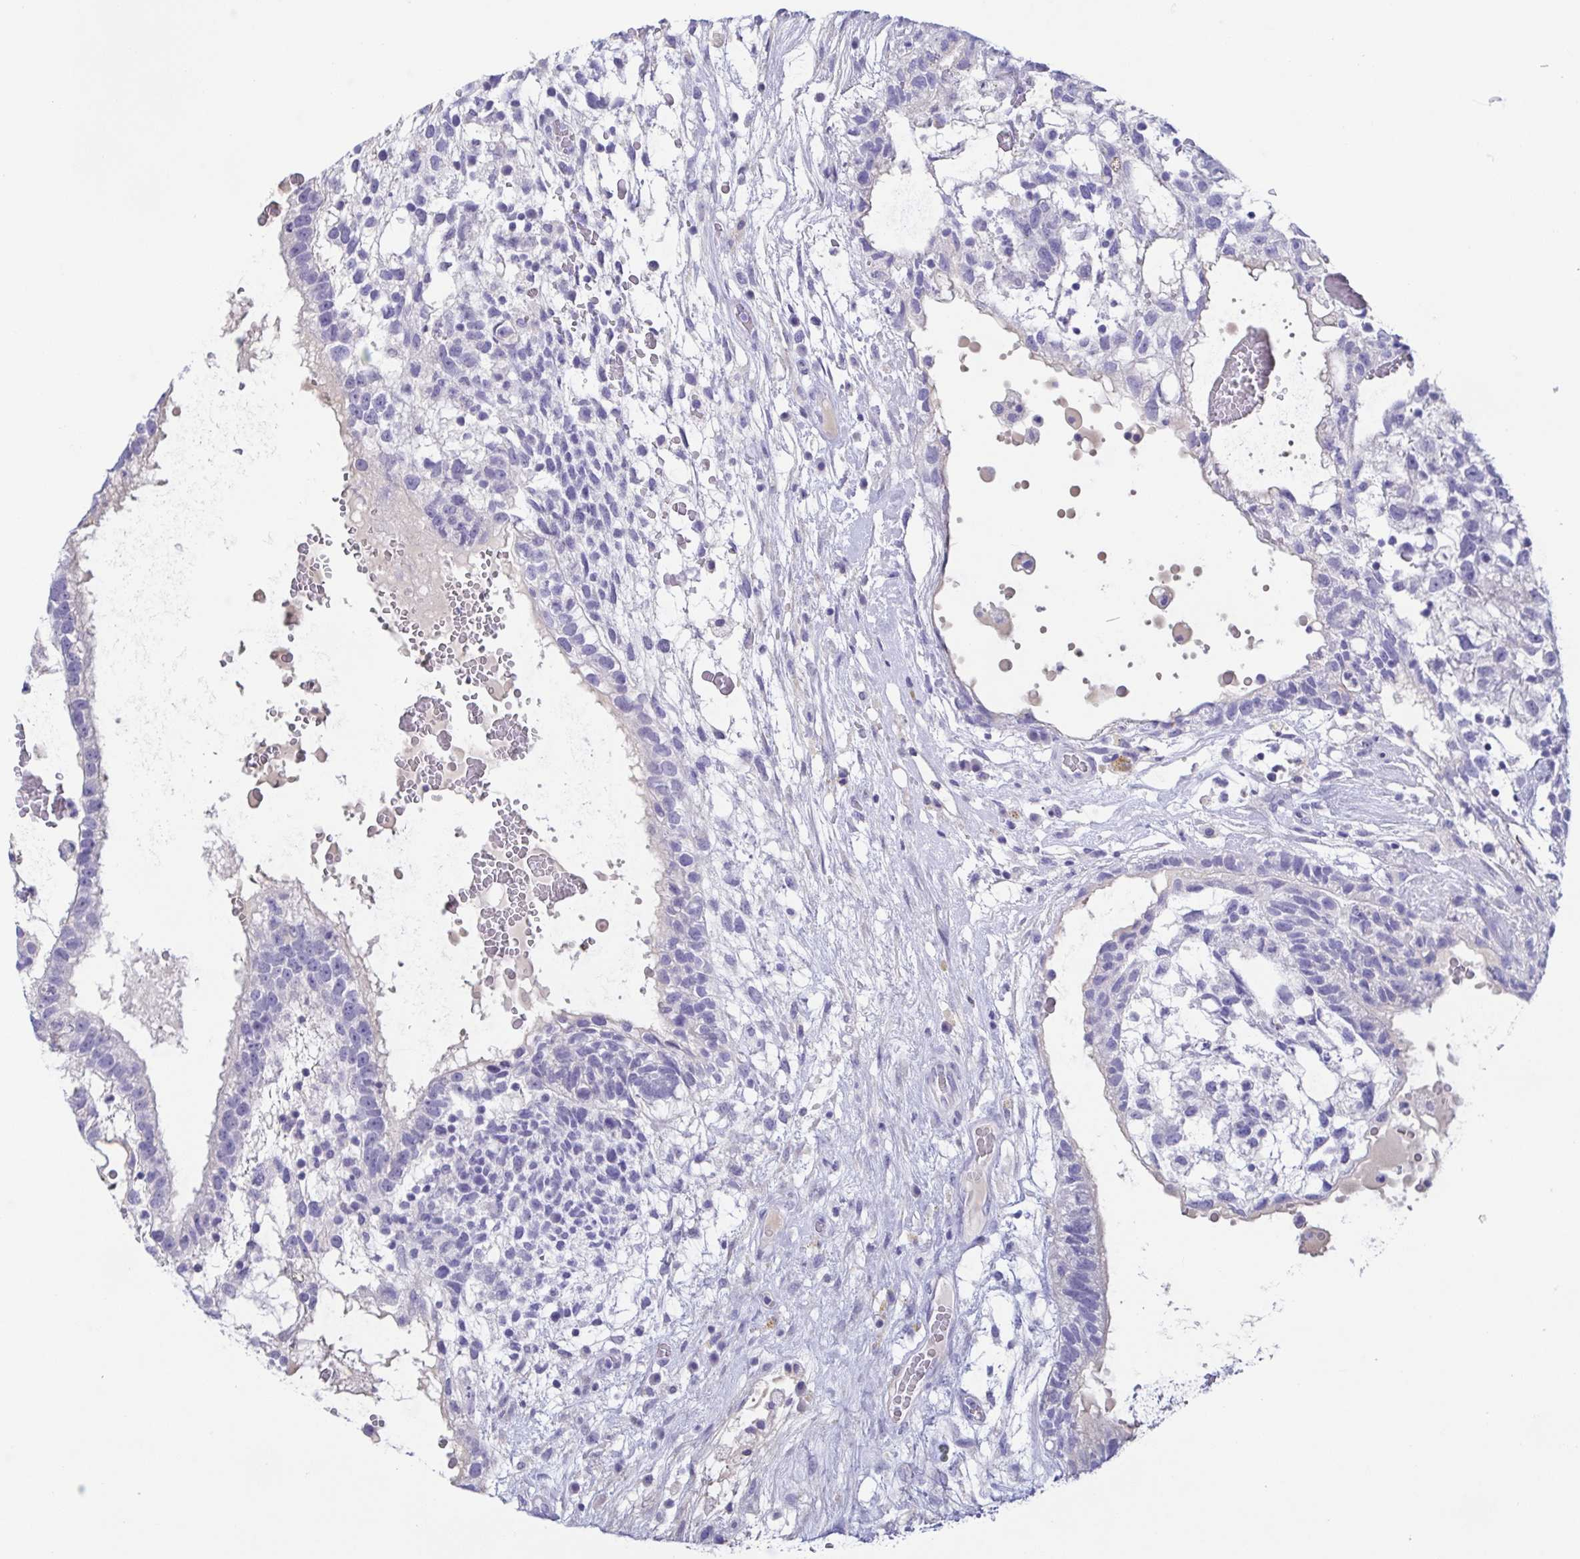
{"staining": {"intensity": "negative", "quantity": "none", "location": "none"}, "tissue": "testis cancer", "cell_type": "Tumor cells", "image_type": "cancer", "snomed": [{"axis": "morphology", "description": "Normal tissue, NOS"}, {"axis": "morphology", "description": "Carcinoma, Embryonal, NOS"}, {"axis": "topography", "description": "Testis"}], "caption": "Immunohistochemical staining of human testis embryonal carcinoma shows no significant expression in tumor cells.", "gene": "TREH", "patient": {"sex": "male", "age": 32}}